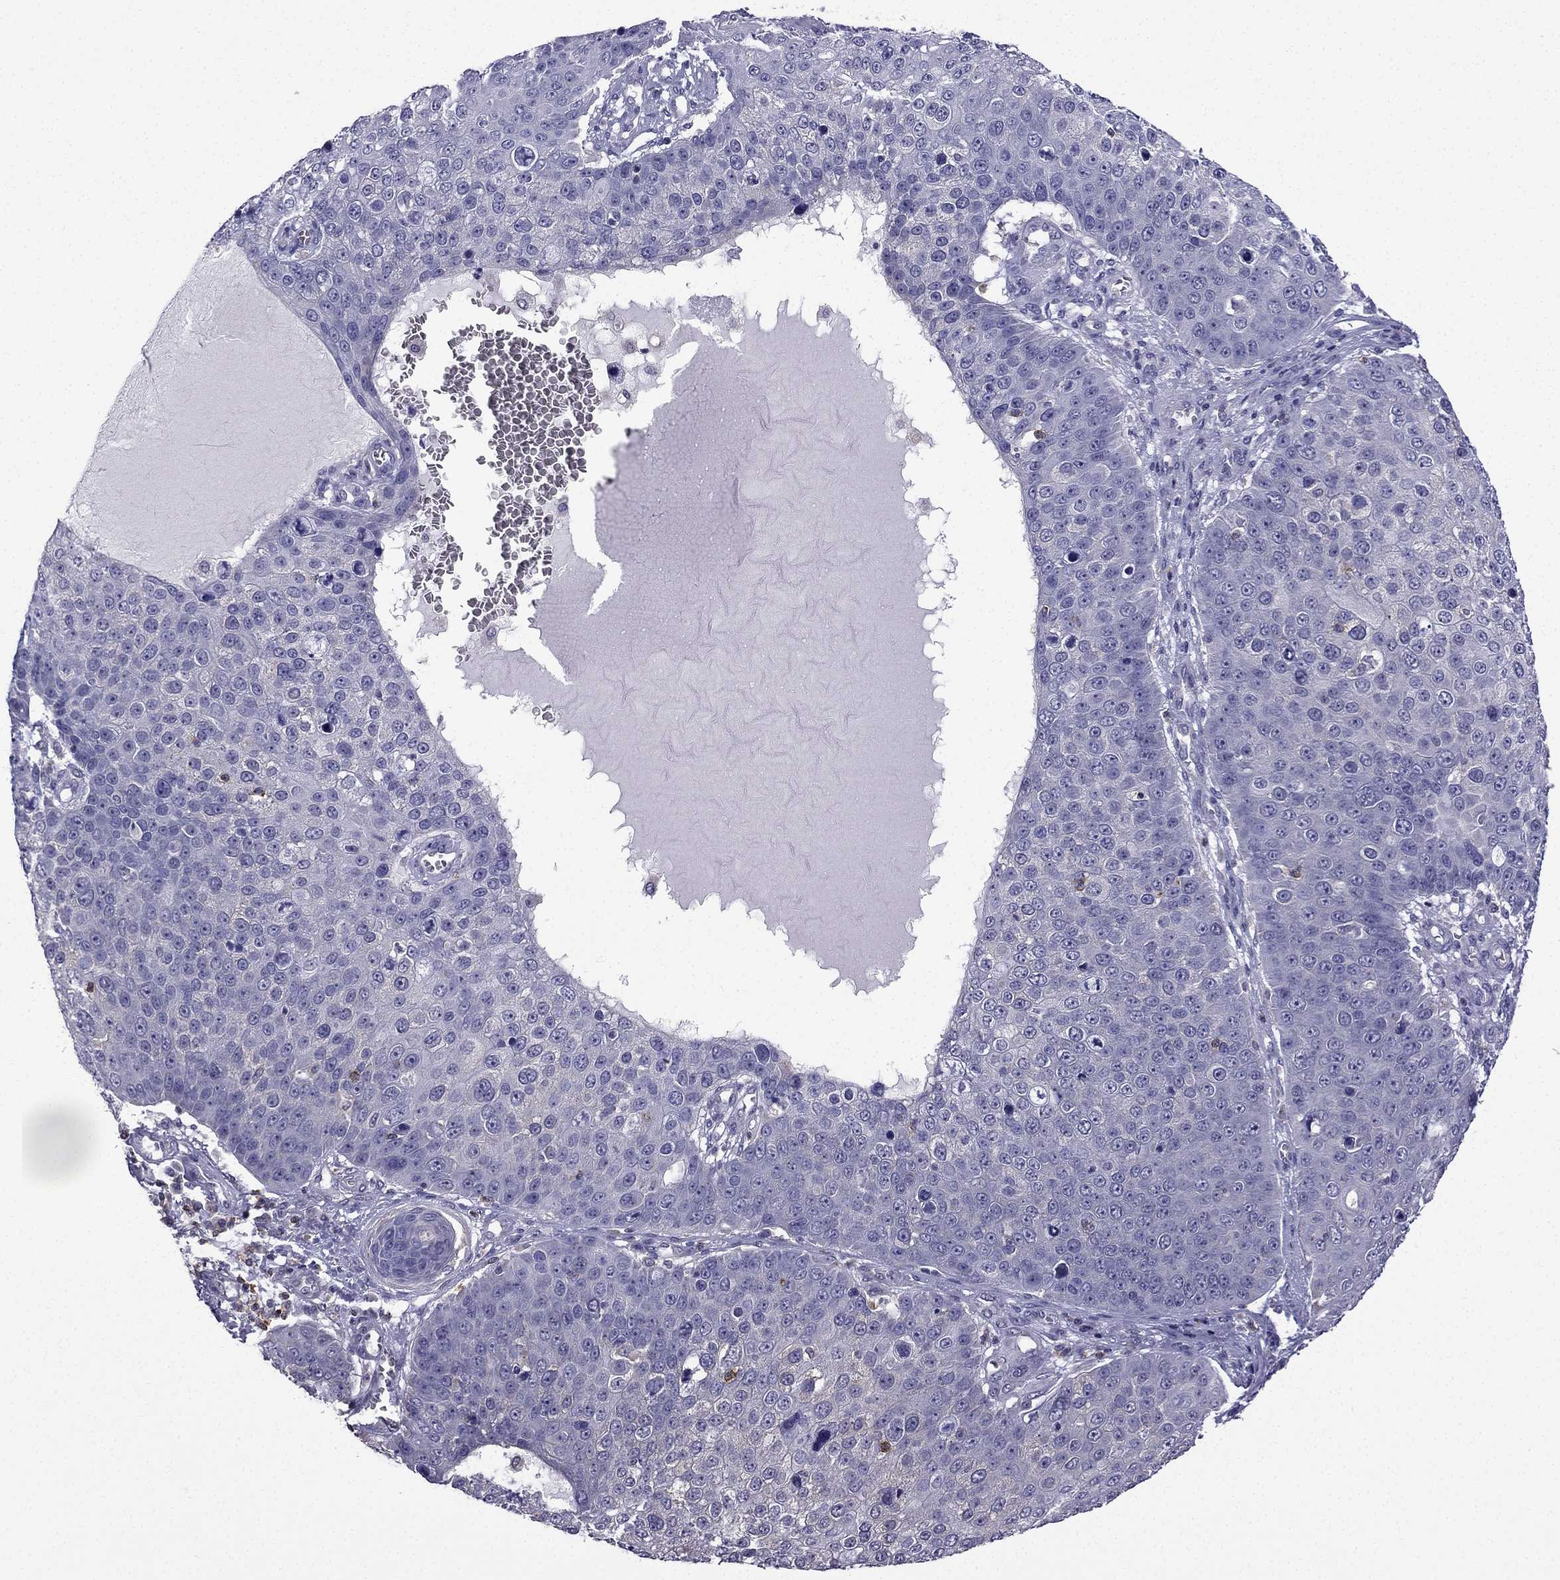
{"staining": {"intensity": "negative", "quantity": "none", "location": "none"}, "tissue": "skin cancer", "cell_type": "Tumor cells", "image_type": "cancer", "snomed": [{"axis": "morphology", "description": "Squamous cell carcinoma, NOS"}, {"axis": "topography", "description": "Skin"}], "caption": "The micrograph shows no significant staining in tumor cells of skin cancer (squamous cell carcinoma).", "gene": "CCK", "patient": {"sex": "male", "age": 71}}